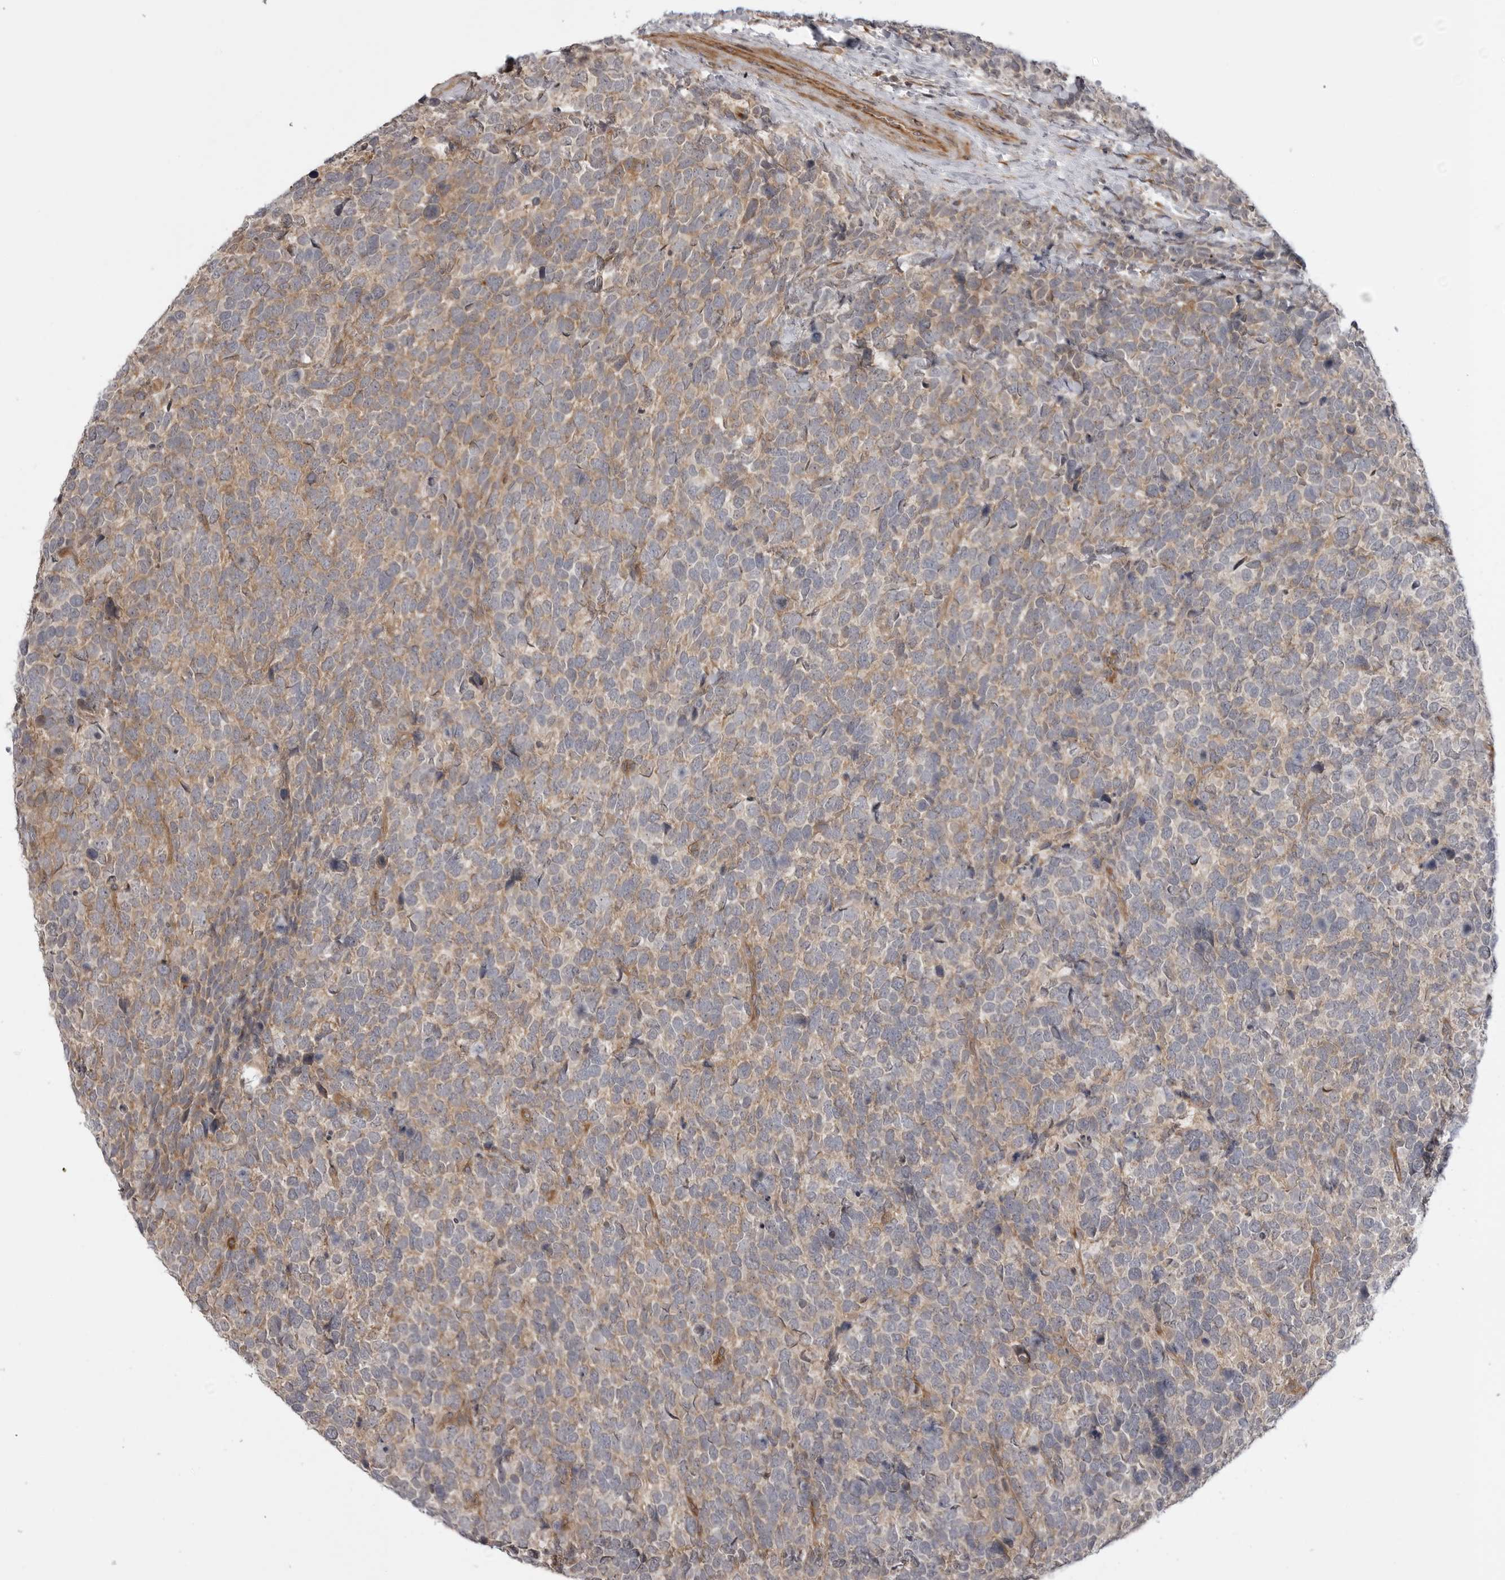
{"staining": {"intensity": "weak", "quantity": "25%-75%", "location": "cytoplasmic/membranous"}, "tissue": "urothelial cancer", "cell_type": "Tumor cells", "image_type": "cancer", "snomed": [{"axis": "morphology", "description": "Urothelial carcinoma, High grade"}, {"axis": "topography", "description": "Urinary bladder"}], "caption": "Human urothelial cancer stained for a protein (brown) exhibits weak cytoplasmic/membranous positive staining in about 25%-75% of tumor cells.", "gene": "LRRC45", "patient": {"sex": "female", "age": 82}}